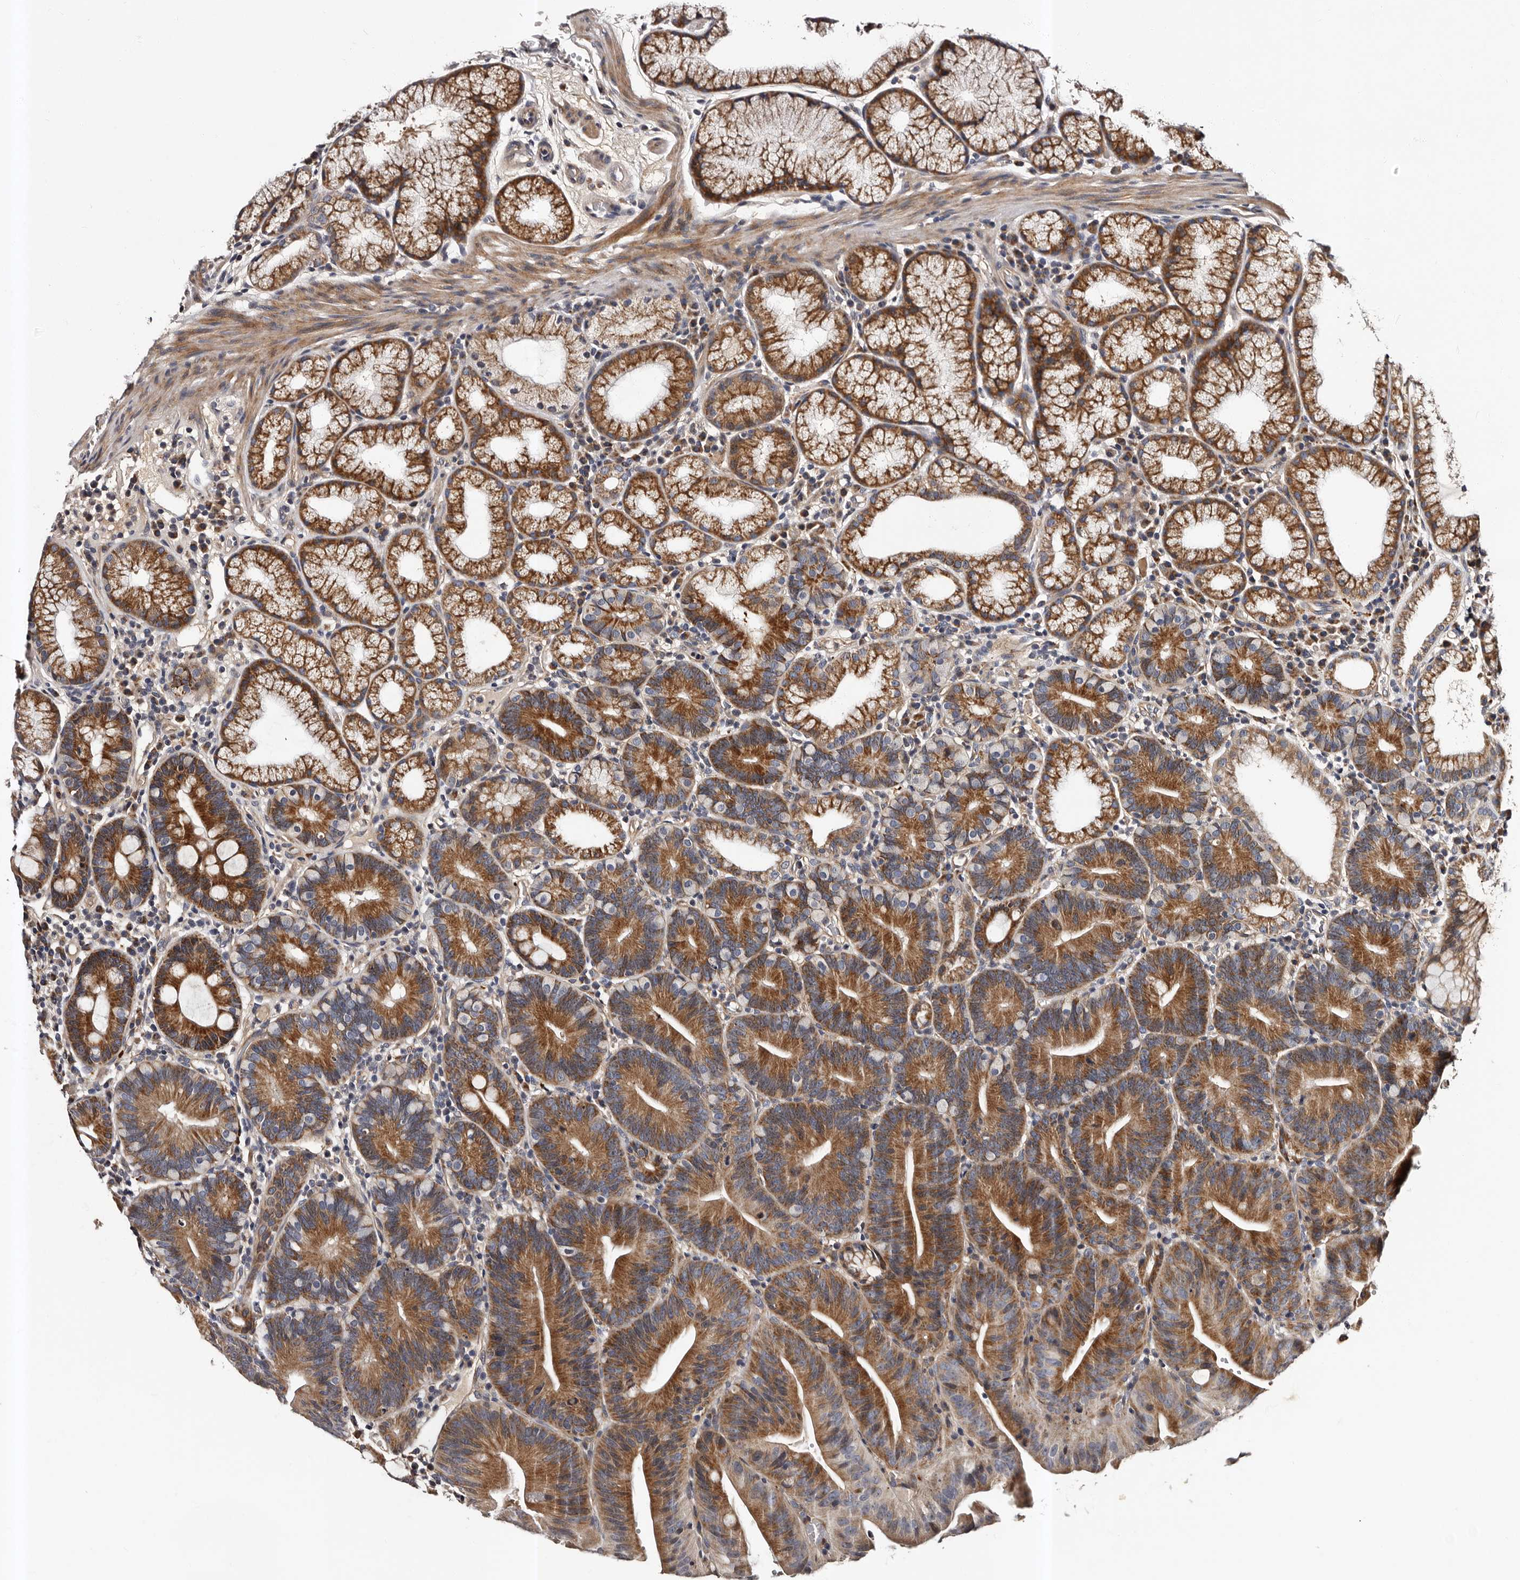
{"staining": {"intensity": "moderate", "quantity": ">75%", "location": "cytoplasmic/membranous"}, "tissue": "duodenum", "cell_type": "Glandular cells", "image_type": "normal", "snomed": [{"axis": "morphology", "description": "Normal tissue, NOS"}, {"axis": "topography", "description": "Duodenum"}], "caption": "Protein staining by IHC shows moderate cytoplasmic/membranous expression in approximately >75% of glandular cells in benign duodenum.", "gene": "ADCK5", "patient": {"sex": "male", "age": 54}}